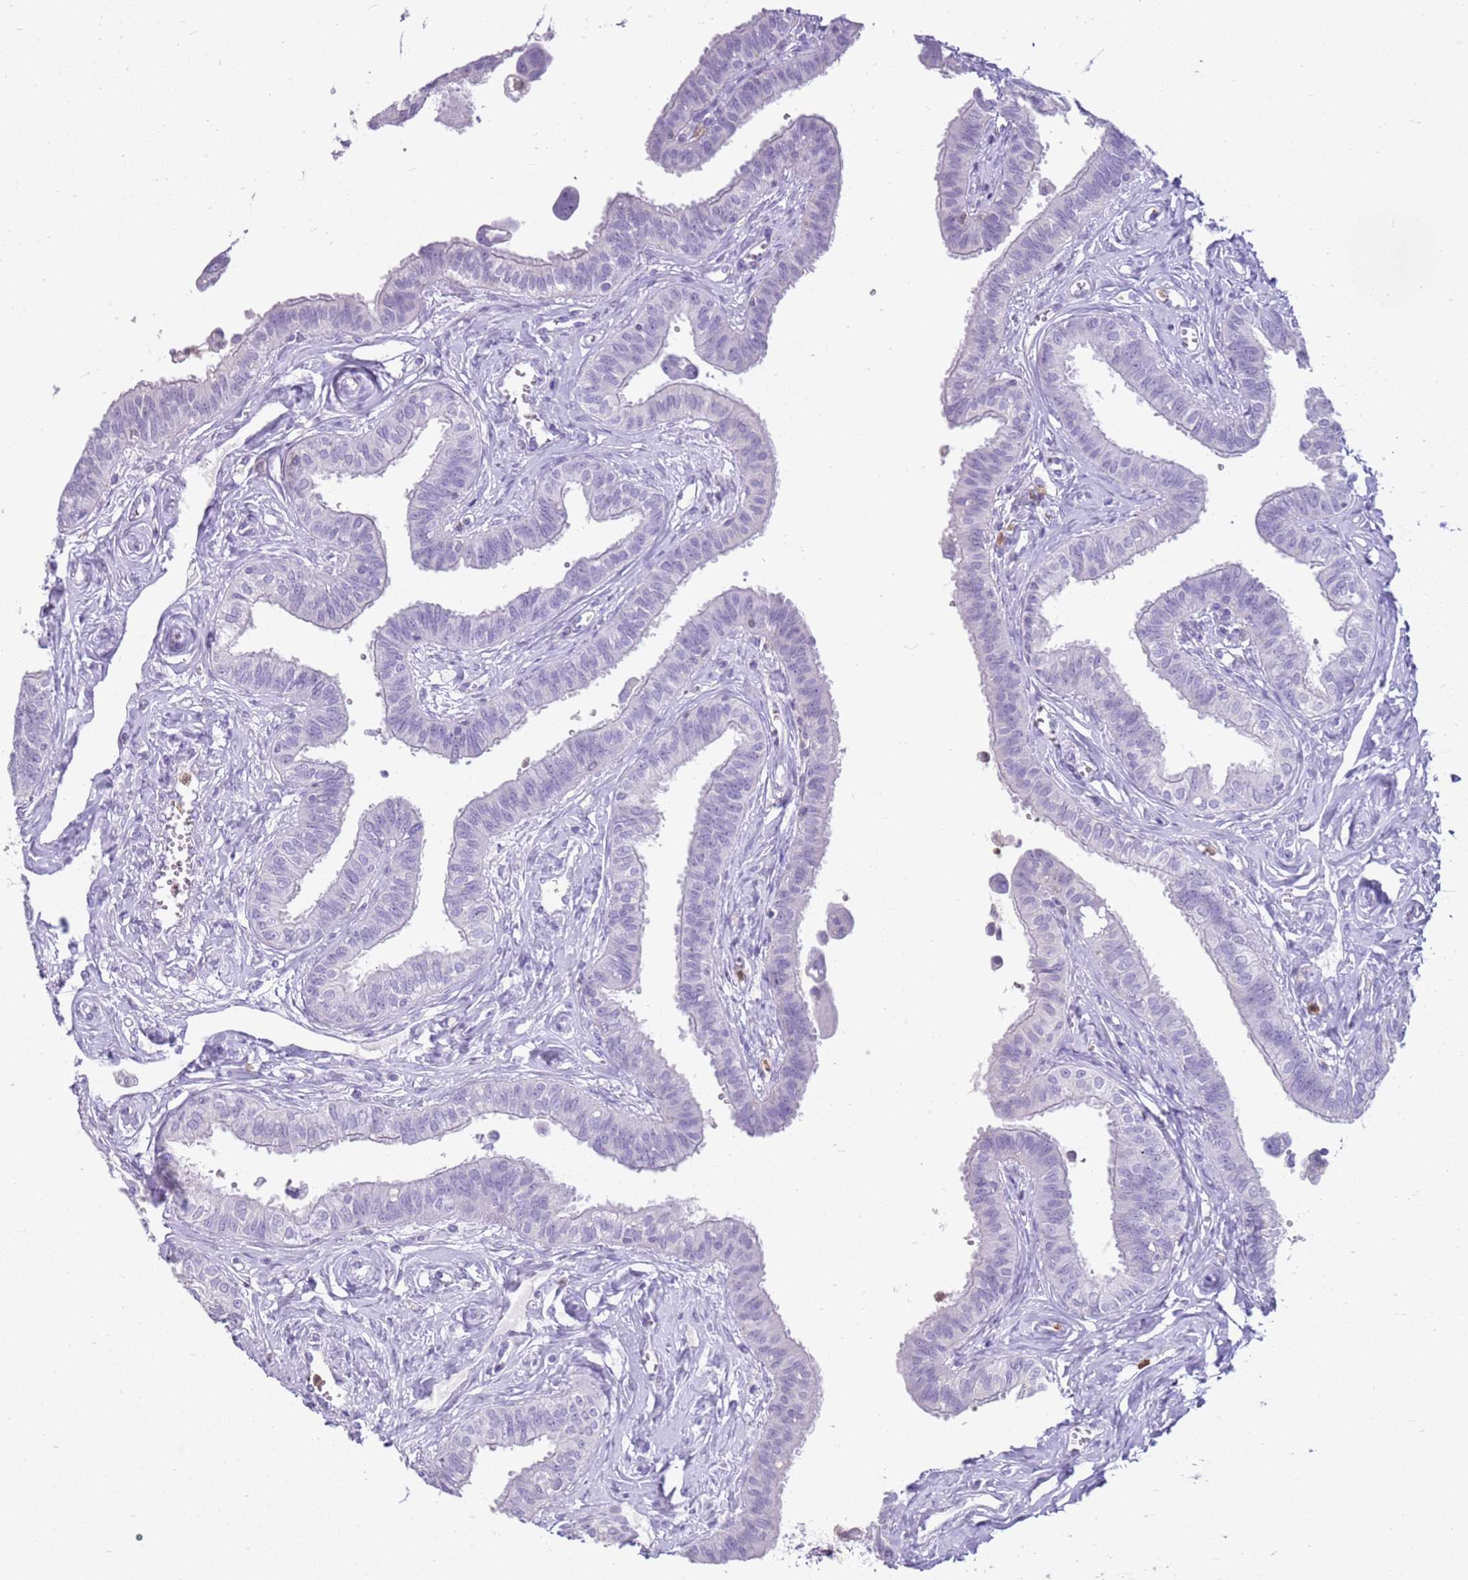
{"staining": {"intensity": "negative", "quantity": "none", "location": "none"}, "tissue": "fallopian tube", "cell_type": "Glandular cells", "image_type": "normal", "snomed": [{"axis": "morphology", "description": "Normal tissue, NOS"}, {"axis": "morphology", "description": "Carcinoma, NOS"}, {"axis": "topography", "description": "Fallopian tube"}, {"axis": "topography", "description": "Ovary"}], "caption": "DAB immunohistochemical staining of normal fallopian tube exhibits no significant staining in glandular cells. Nuclei are stained in blue.", "gene": "CSTA", "patient": {"sex": "female", "age": 59}}